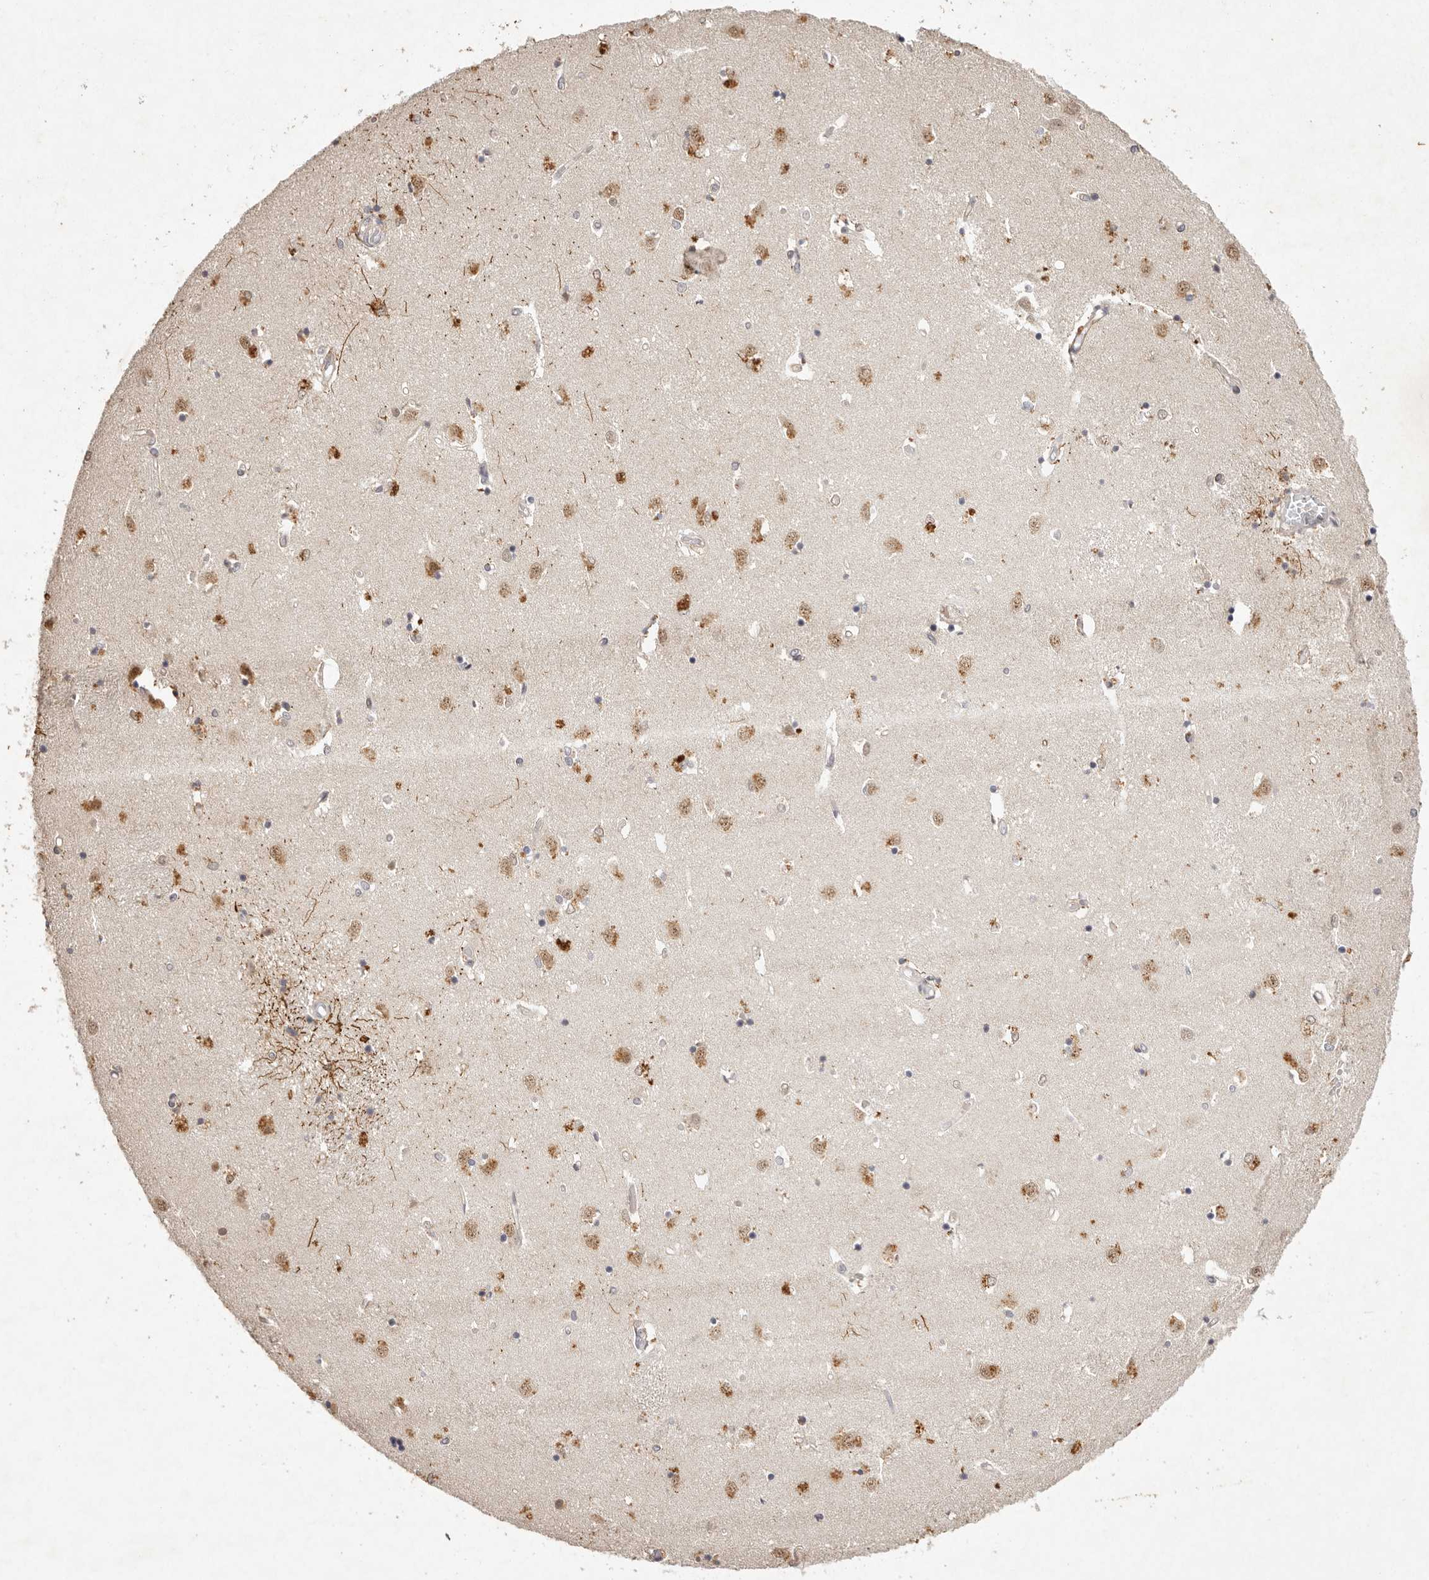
{"staining": {"intensity": "strong", "quantity": "<25%", "location": "cytoplasmic/membranous"}, "tissue": "caudate", "cell_type": "Glial cells", "image_type": "normal", "snomed": [{"axis": "morphology", "description": "Normal tissue, NOS"}, {"axis": "topography", "description": "Lateral ventricle wall"}], "caption": "DAB immunohistochemical staining of benign human caudate reveals strong cytoplasmic/membranous protein staining in approximately <25% of glial cells. Immunohistochemistry (ihc) stains the protein in brown and the nuclei are stained blue.", "gene": "BUD31", "patient": {"sex": "male", "age": 45}}